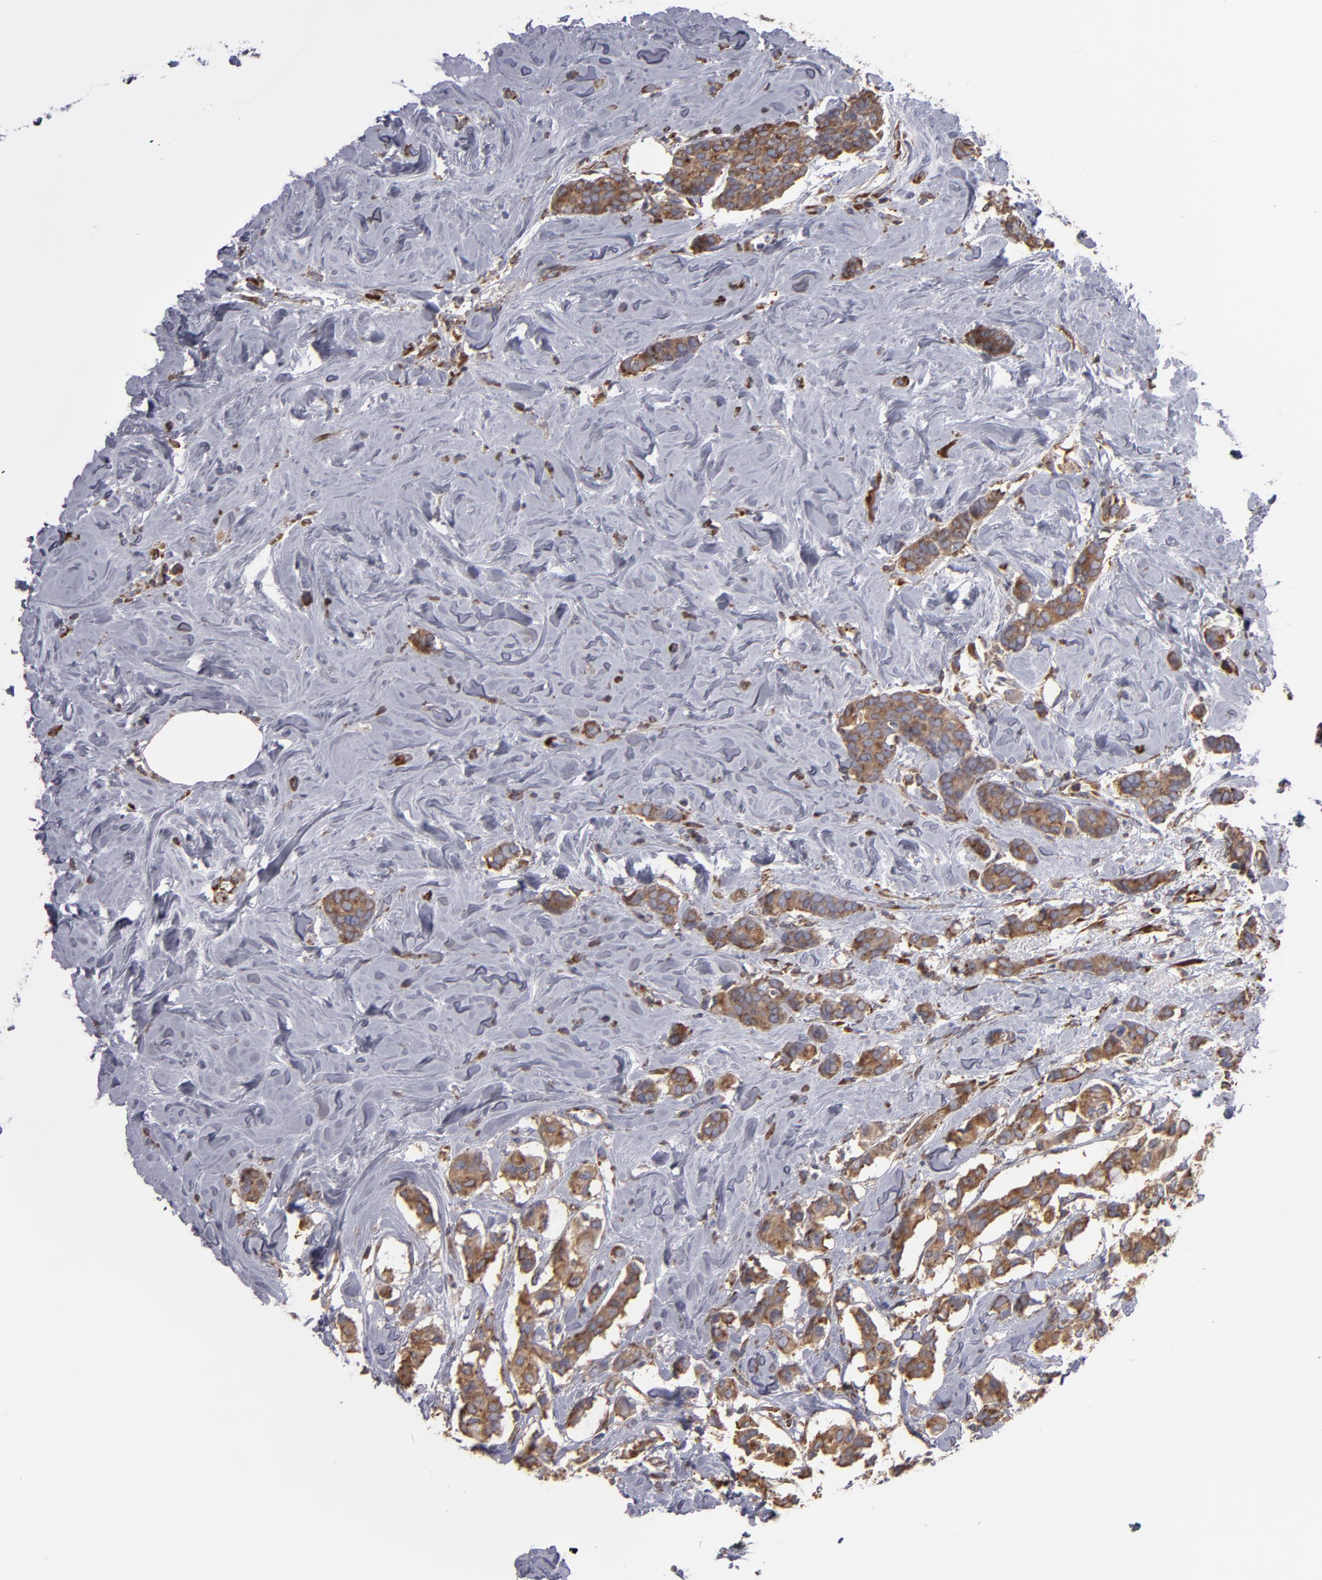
{"staining": {"intensity": "moderate", "quantity": ">75%", "location": "cytoplasmic/membranous"}, "tissue": "breast cancer", "cell_type": "Tumor cells", "image_type": "cancer", "snomed": [{"axis": "morphology", "description": "Duct carcinoma"}, {"axis": "topography", "description": "Breast"}], "caption": "High-magnification brightfield microscopy of breast cancer (invasive ductal carcinoma) stained with DAB (brown) and counterstained with hematoxylin (blue). tumor cells exhibit moderate cytoplasmic/membranous expression is seen in about>75% of cells.", "gene": "SND1", "patient": {"sex": "female", "age": 84}}